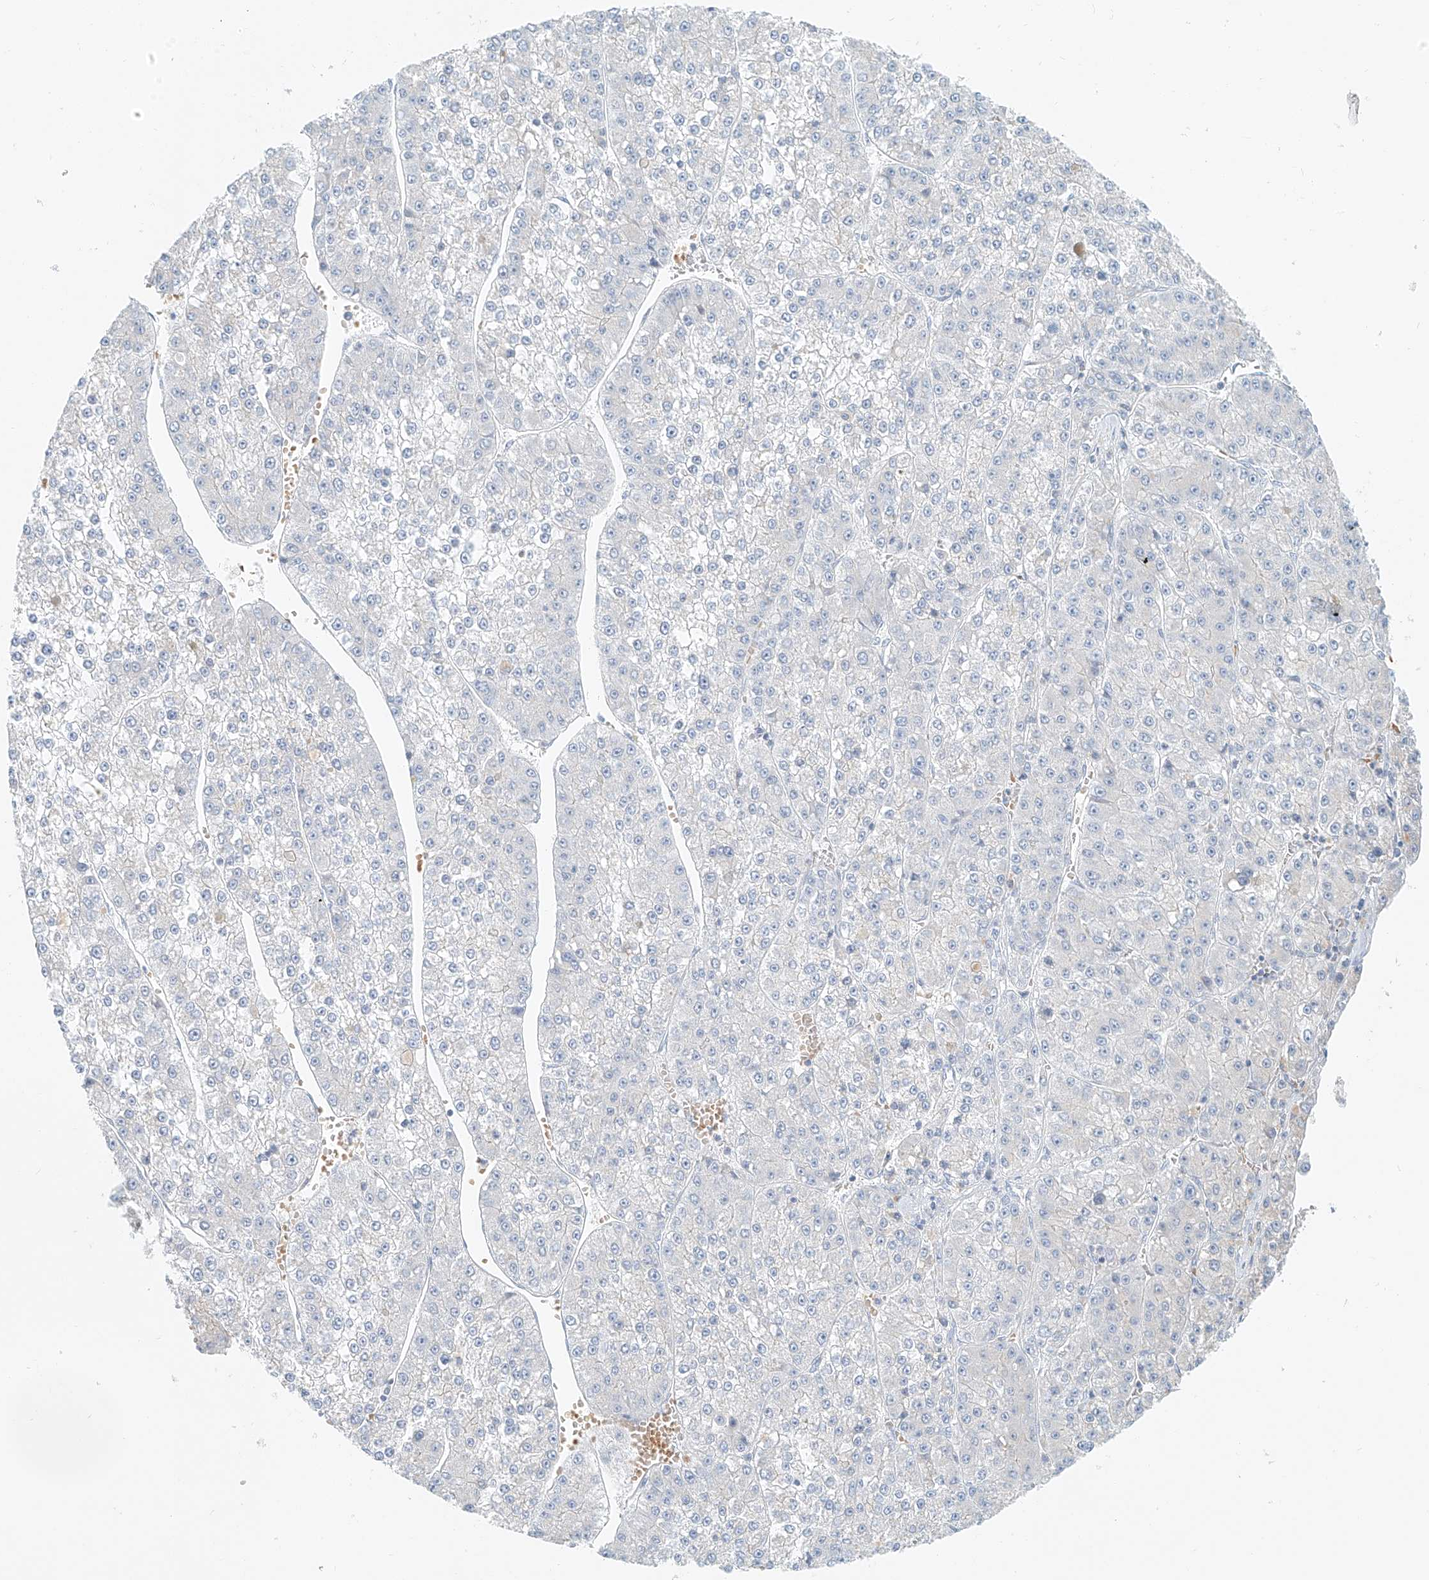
{"staining": {"intensity": "negative", "quantity": "none", "location": "none"}, "tissue": "liver cancer", "cell_type": "Tumor cells", "image_type": "cancer", "snomed": [{"axis": "morphology", "description": "Carcinoma, Hepatocellular, NOS"}, {"axis": "topography", "description": "Liver"}], "caption": "A photomicrograph of liver hepatocellular carcinoma stained for a protein exhibits no brown staining in tumor cells. (Immunohistochemistry (ihc), brightfield microscopy, high magnification).", "gene": "PGC", "patient": {"sex": "female", "age": 73}}